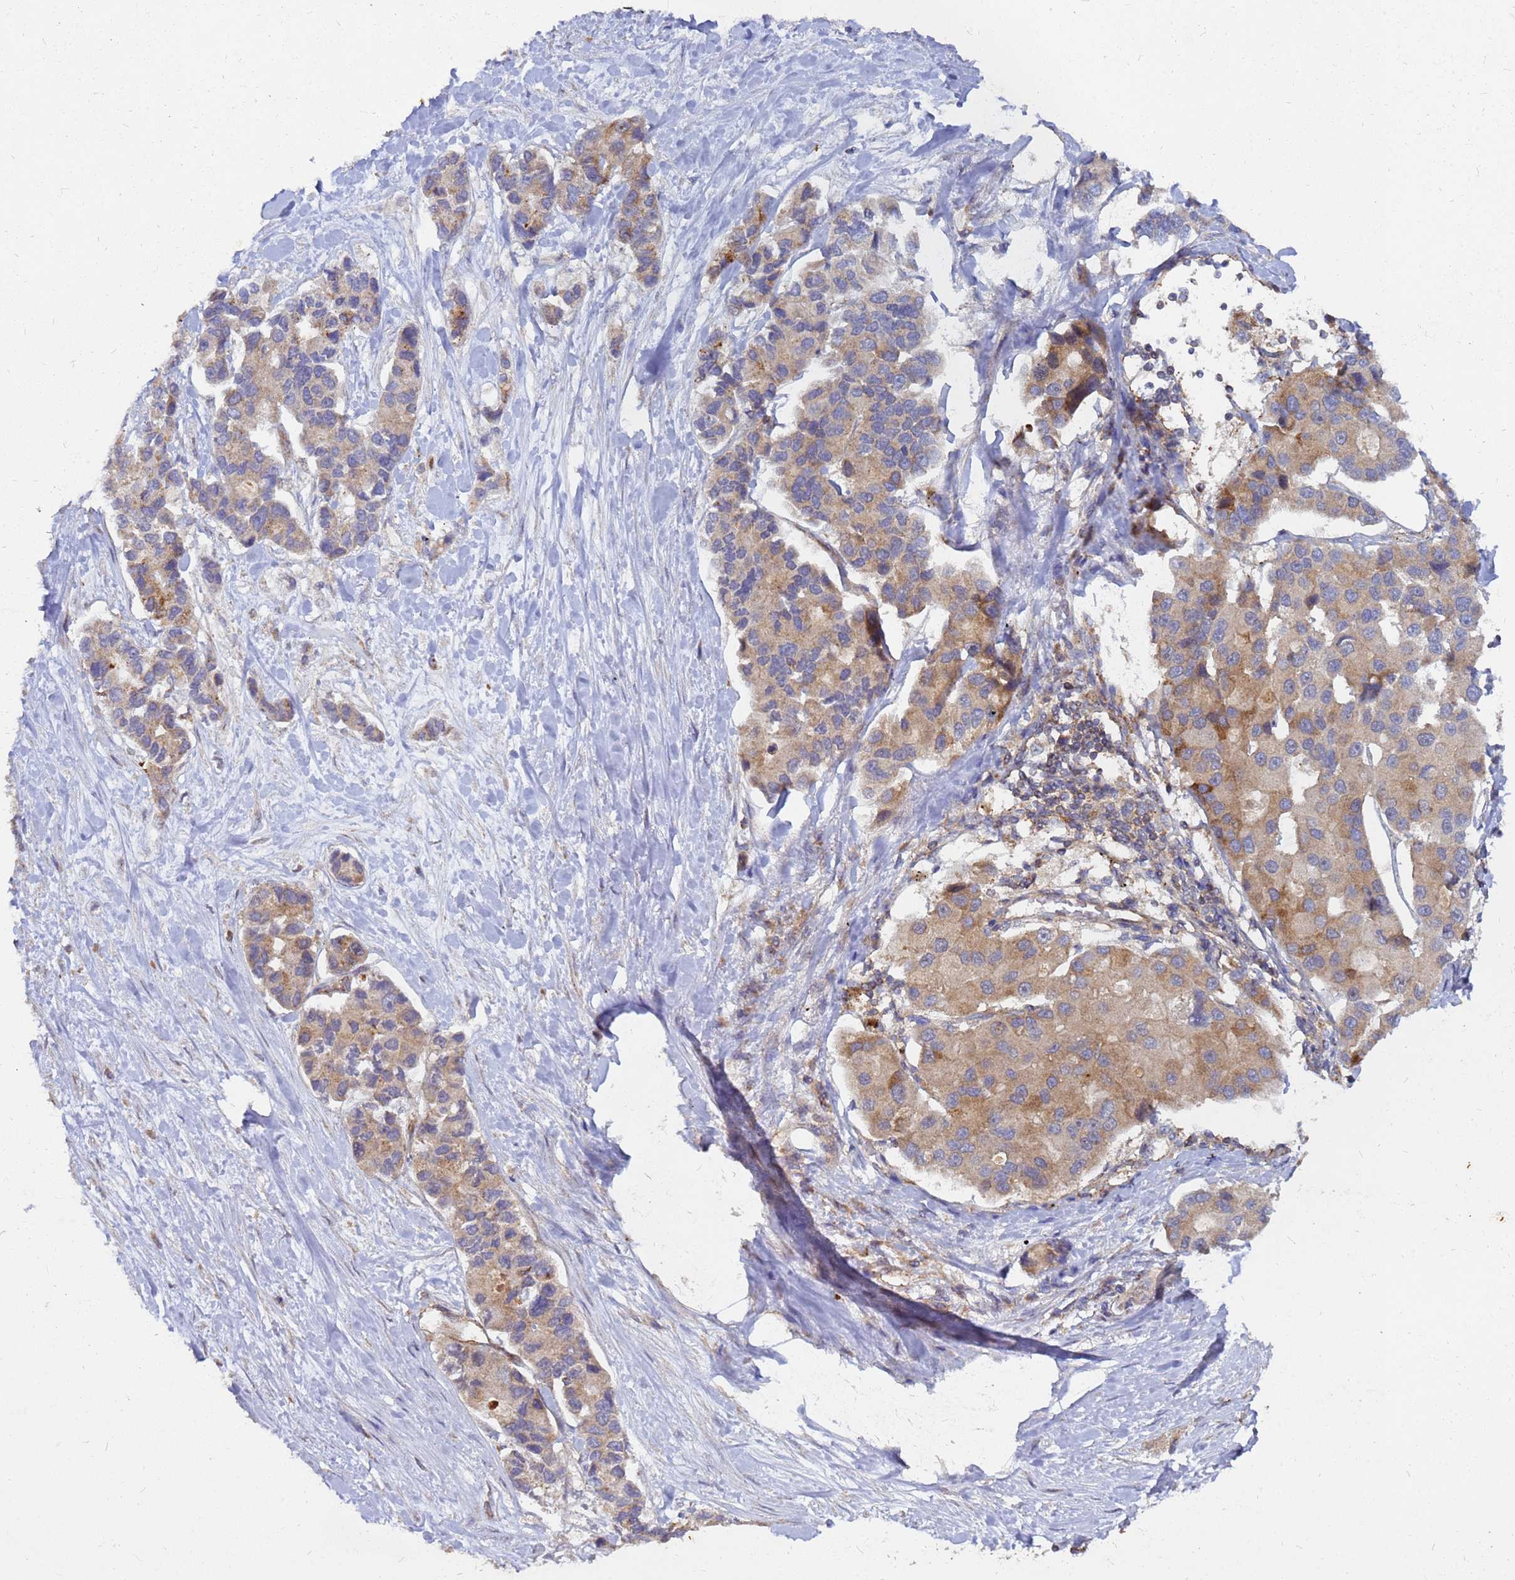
{"staining": {"intensity": "moderate", "quantity": ">75%", "location": "cytoplasmic/membranous"}, "tissue": "lung cancer", "cell_type": "Tumor cells", "image_type": "cancer", "snomed": [{"axis": "morphology", "description": "Adenocarcinoma, NOS"}, {"axis": "topography", "description": "Lung"}], "caption": "A brown stain shows moderate cytoplasmic/membranous expression of a protein in human lung cancer tumor cells.", "gene": "CDC34", "patient": {"sex": "female", "age": 54}}